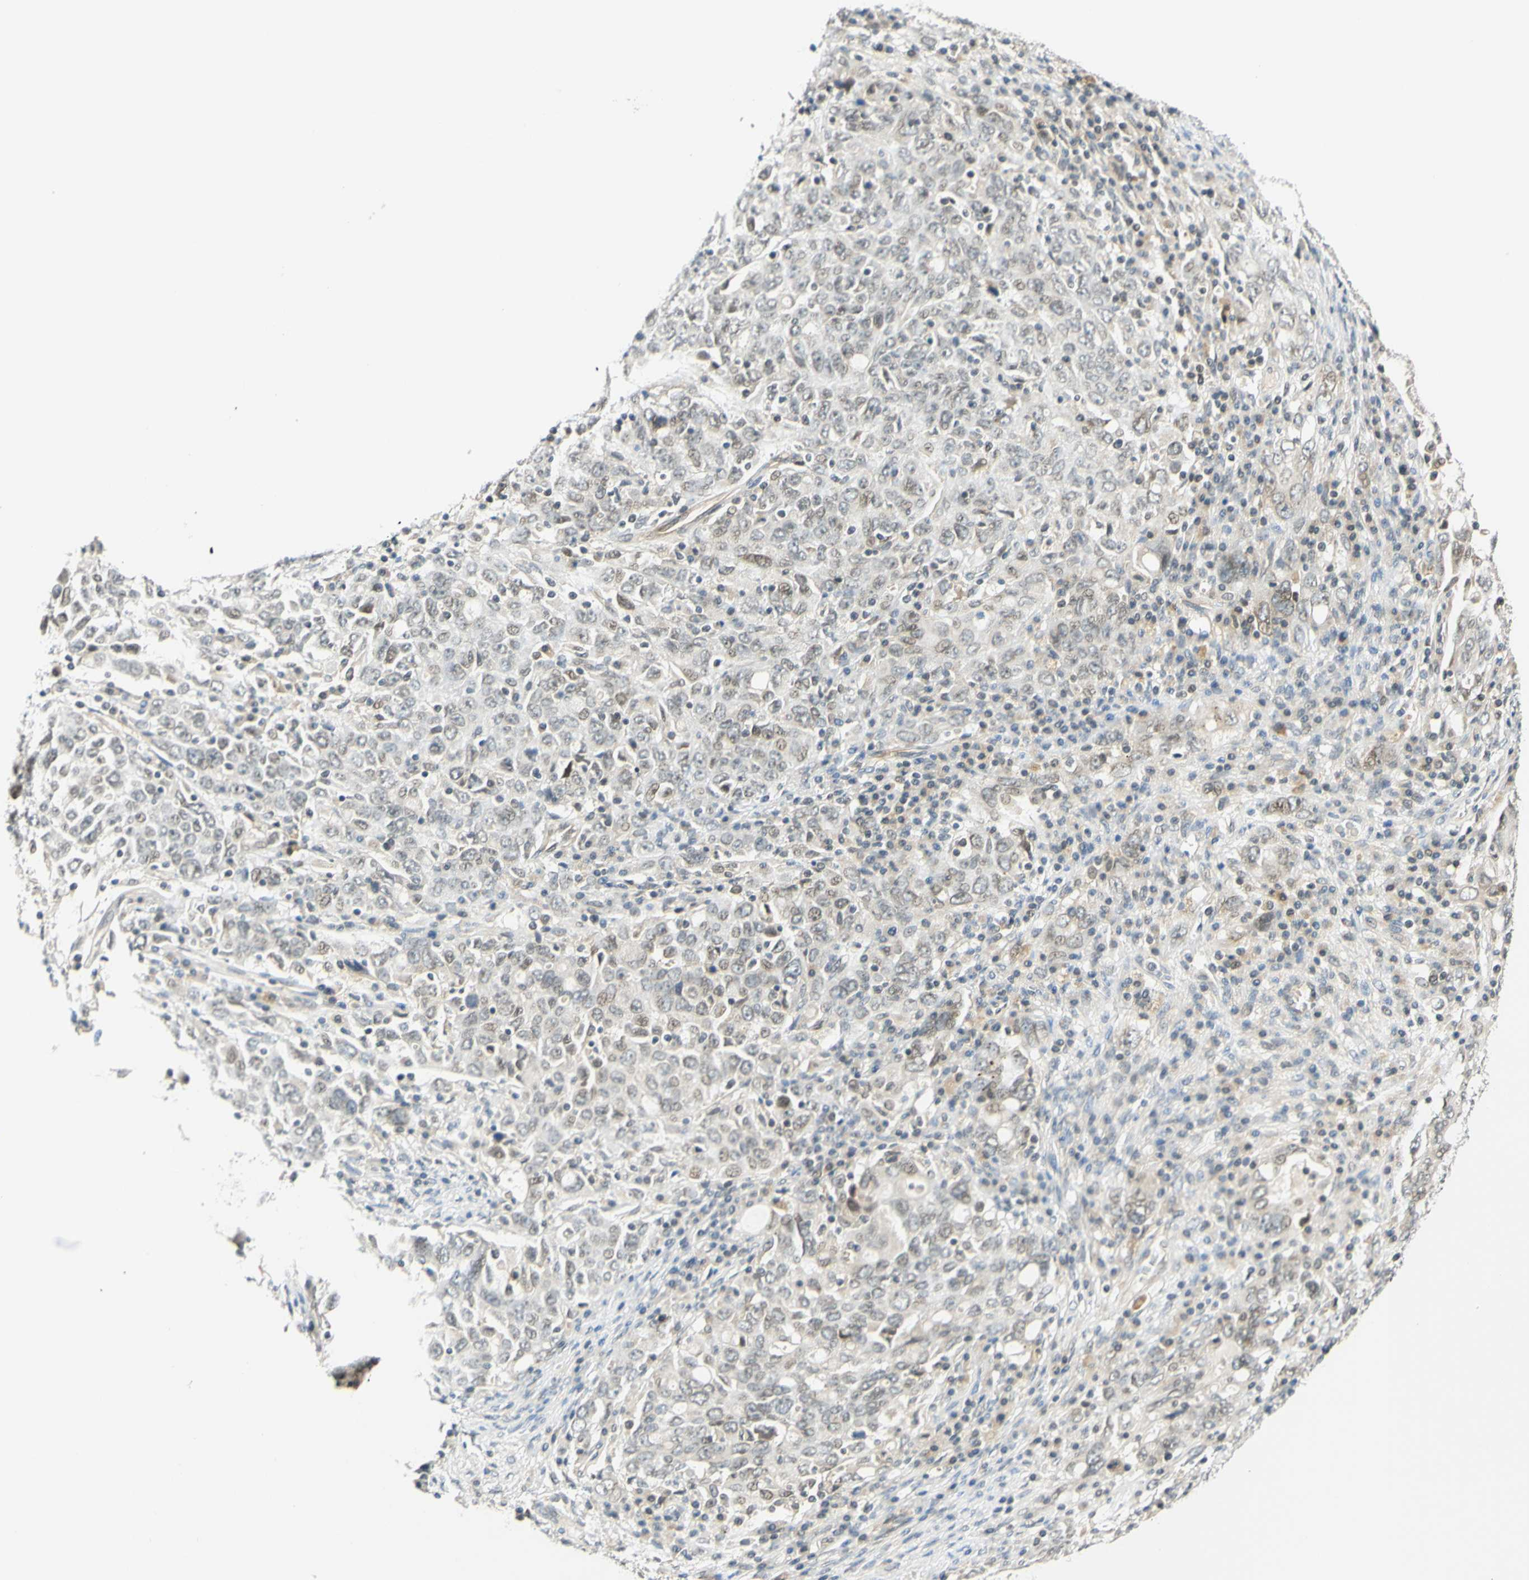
{"staining": {"intensity": "weak", "quantity": "25%-75%", "location": "nuclear"}, "tissue": "ovarian cancer", "cell_type": "Tumor cells", "image_type": "cancer", "snomed": [{"axis": "morphology", "description": "Carcinoma, endometroid"}, {"axis": "topography", "description": "Ovary"}], "caption": "Ovarian endometroid carcinoma tissue demonstrates weak nuclear expression in about 25%-75% of tumor cells Using DAB (brown) and hematoxylin (blue) stains, captured at high magnification using brightfield microscopy.", "gene": "C2CD2L", "patient": {"sex": "female", "age": 62}}